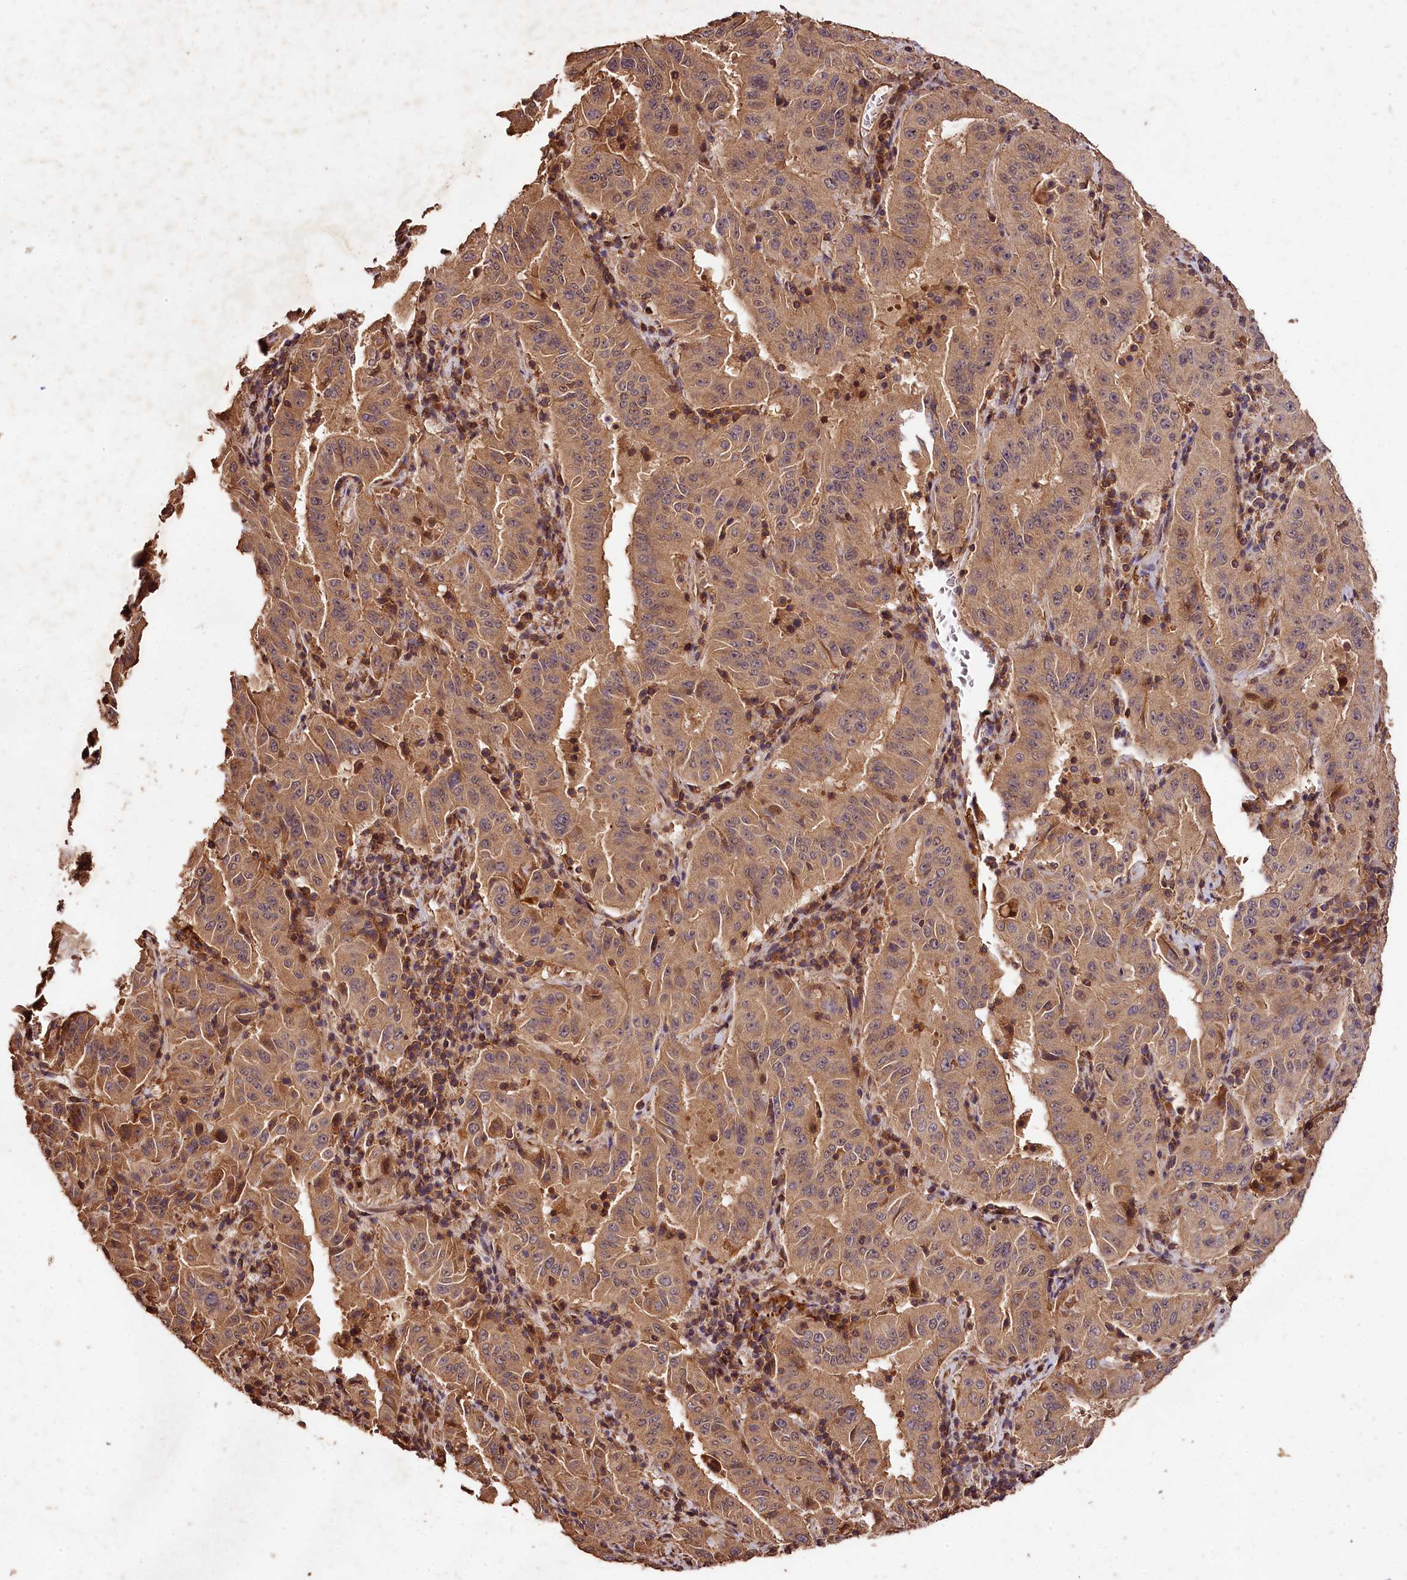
{"staining": {"intensity": "moderate", "quantity": ">75%", "location": "cytoplasmic/membranous"}, "tissue": "pancreatic cancer", "cell_type": "Tumor cells", "image_type": "cancer", "snomed": [{"axis": "morphology", "description": "Adenocarcinoma, NOS"}, {"axis": "topography", "description": "Pancreas"}], "caption": "Moderate cytoplasmic/membranous expression for a protein is present in approximately >75% of tumor cells of adenocarcinoma (pancreatic) using immunohistochemistry (IHC).", "gene": "KPTN", "patient": {"sex": "male", "age": 63}}